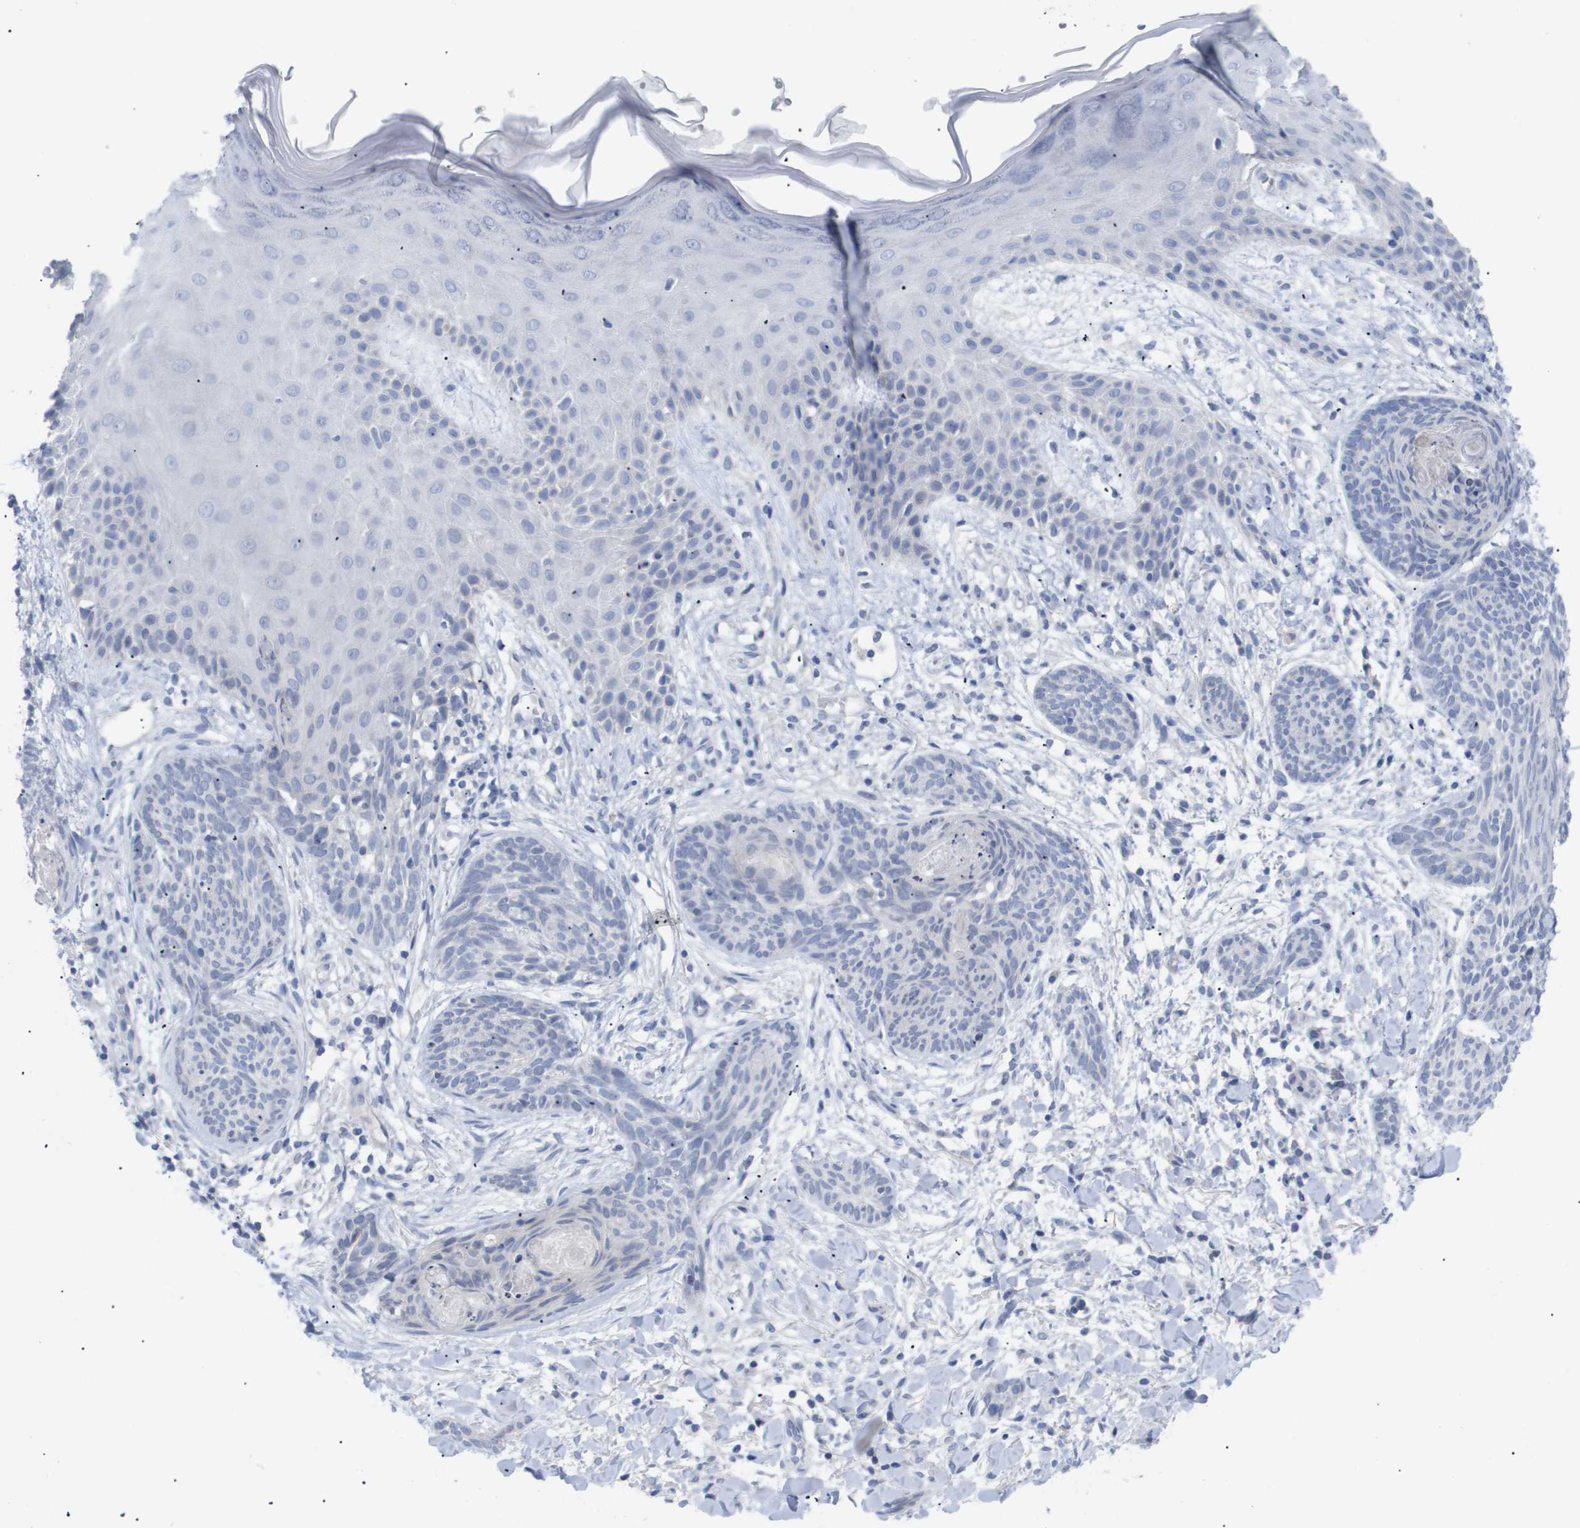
{"staining": {"intensity": "negative", "quantity": "none", "location": "none"}, "tissue": "skin cancer", "cell_type": "Tumor cells", "image_type": "cancer", "snomed": [{"axis": "morphology", "description": "Basal cell carcinoma"}, {"axis": "topography", "description": "Skin"}], "caption": "Immunohistochemistry micrograph of skin cancer (basal cell carcinoma) stained for a protein (brown), which exhibits no expression in tumor cells.", "gene": "CAV3", "patient": {"sex": "female", "age": 59}}